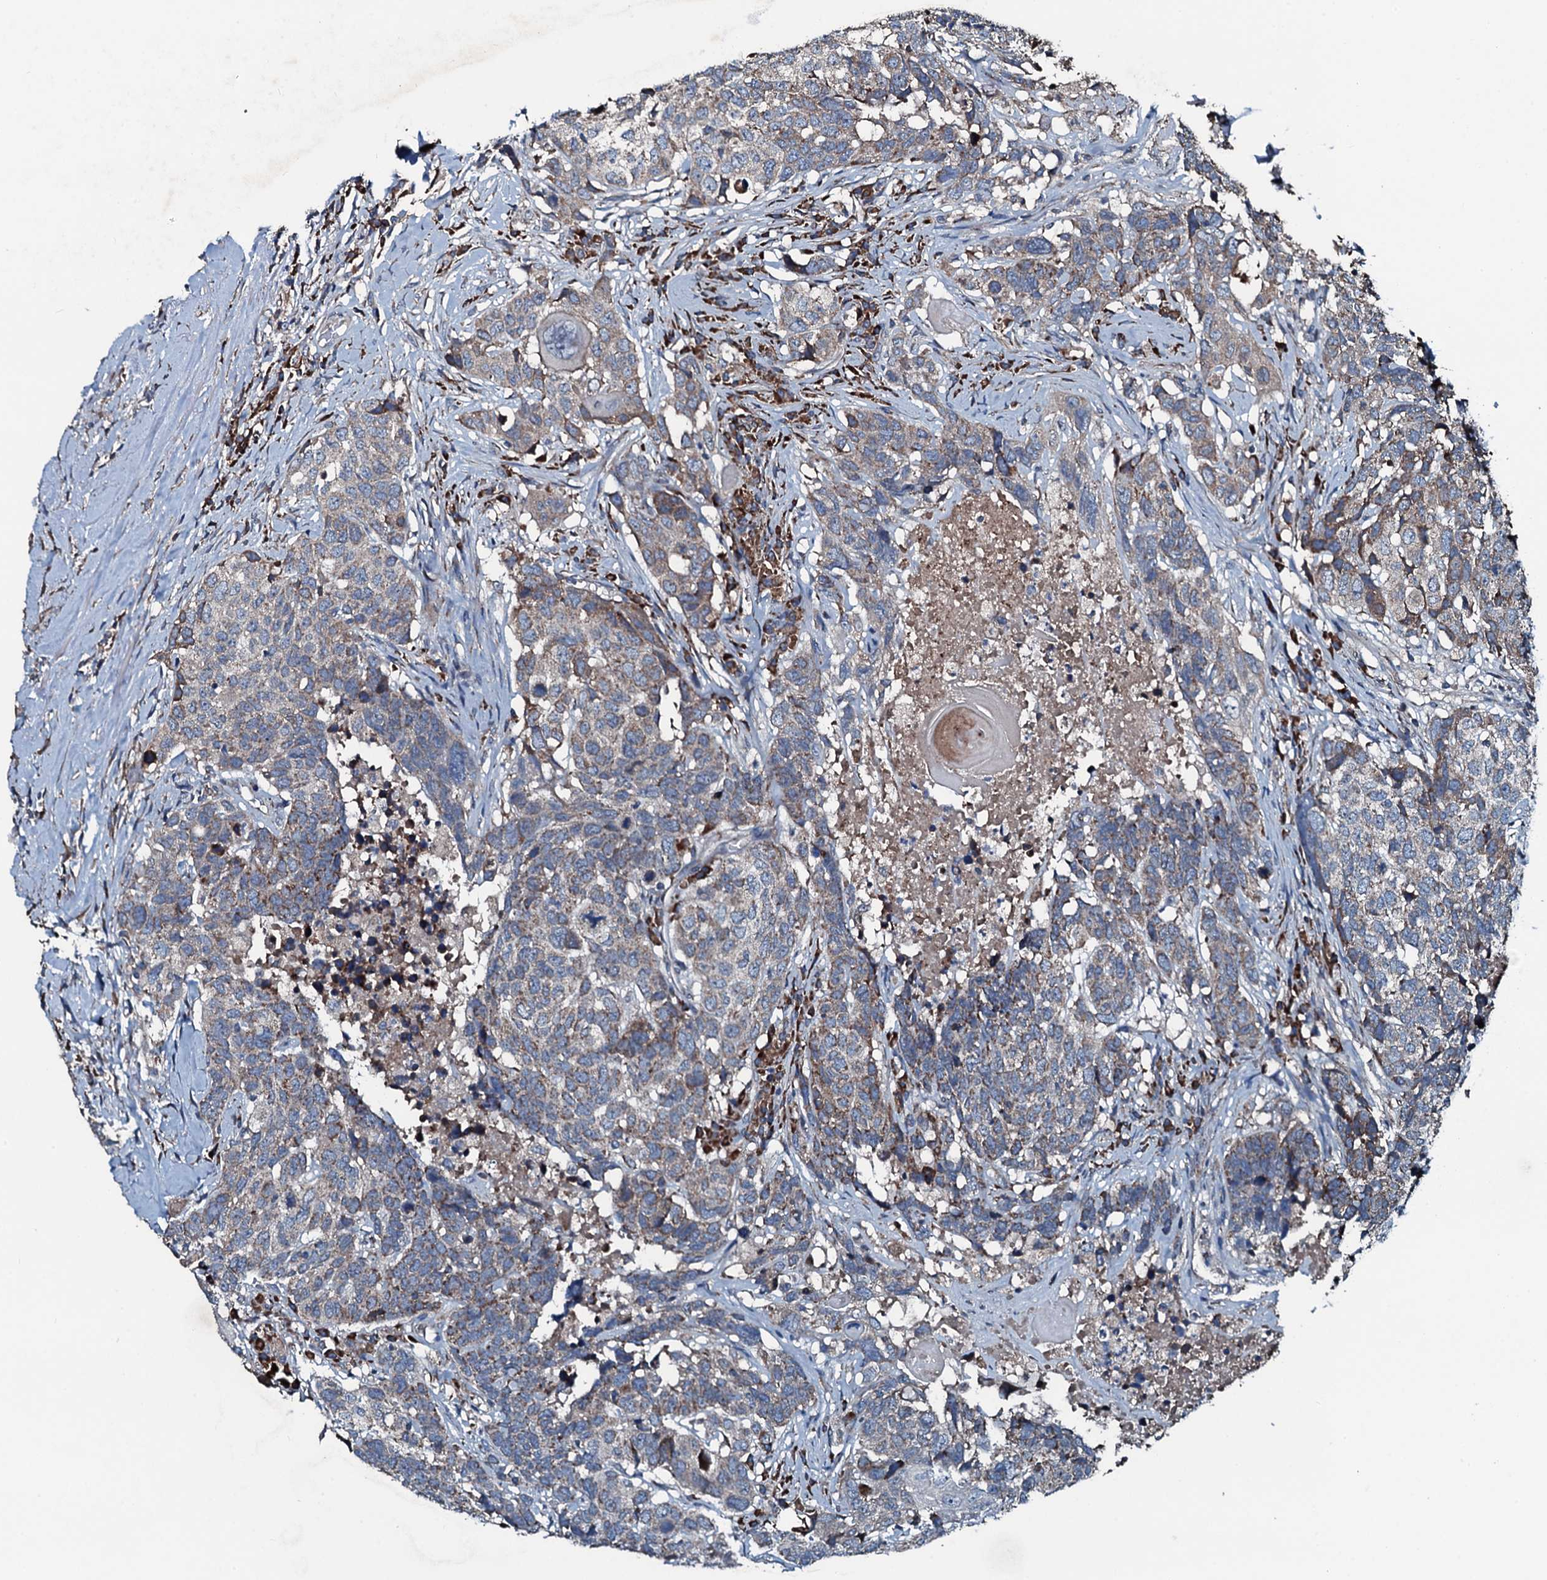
{"staining": {"intensity": "weak", "quantity": "25%-75%", "location": "cytoplasmic/membranous"}, "tissue": "head and neck cancer", "cell_type": "Tumor cells", "image_type": "cancer", "snomed": [{"axis": "morphology", "description": "Squamous cell carcinoma, NOS"}, {"axis": "topography", "description": "Head-Neck"}], "caption": "Head and neck cancer tissue displays weak cytoplasmic/membranous positivity in about 25%-75% of tumor cells, visualized by immunohistochemistry.", "gene": "ACSS3", "patient": {"sex": "male", "age": 66}}